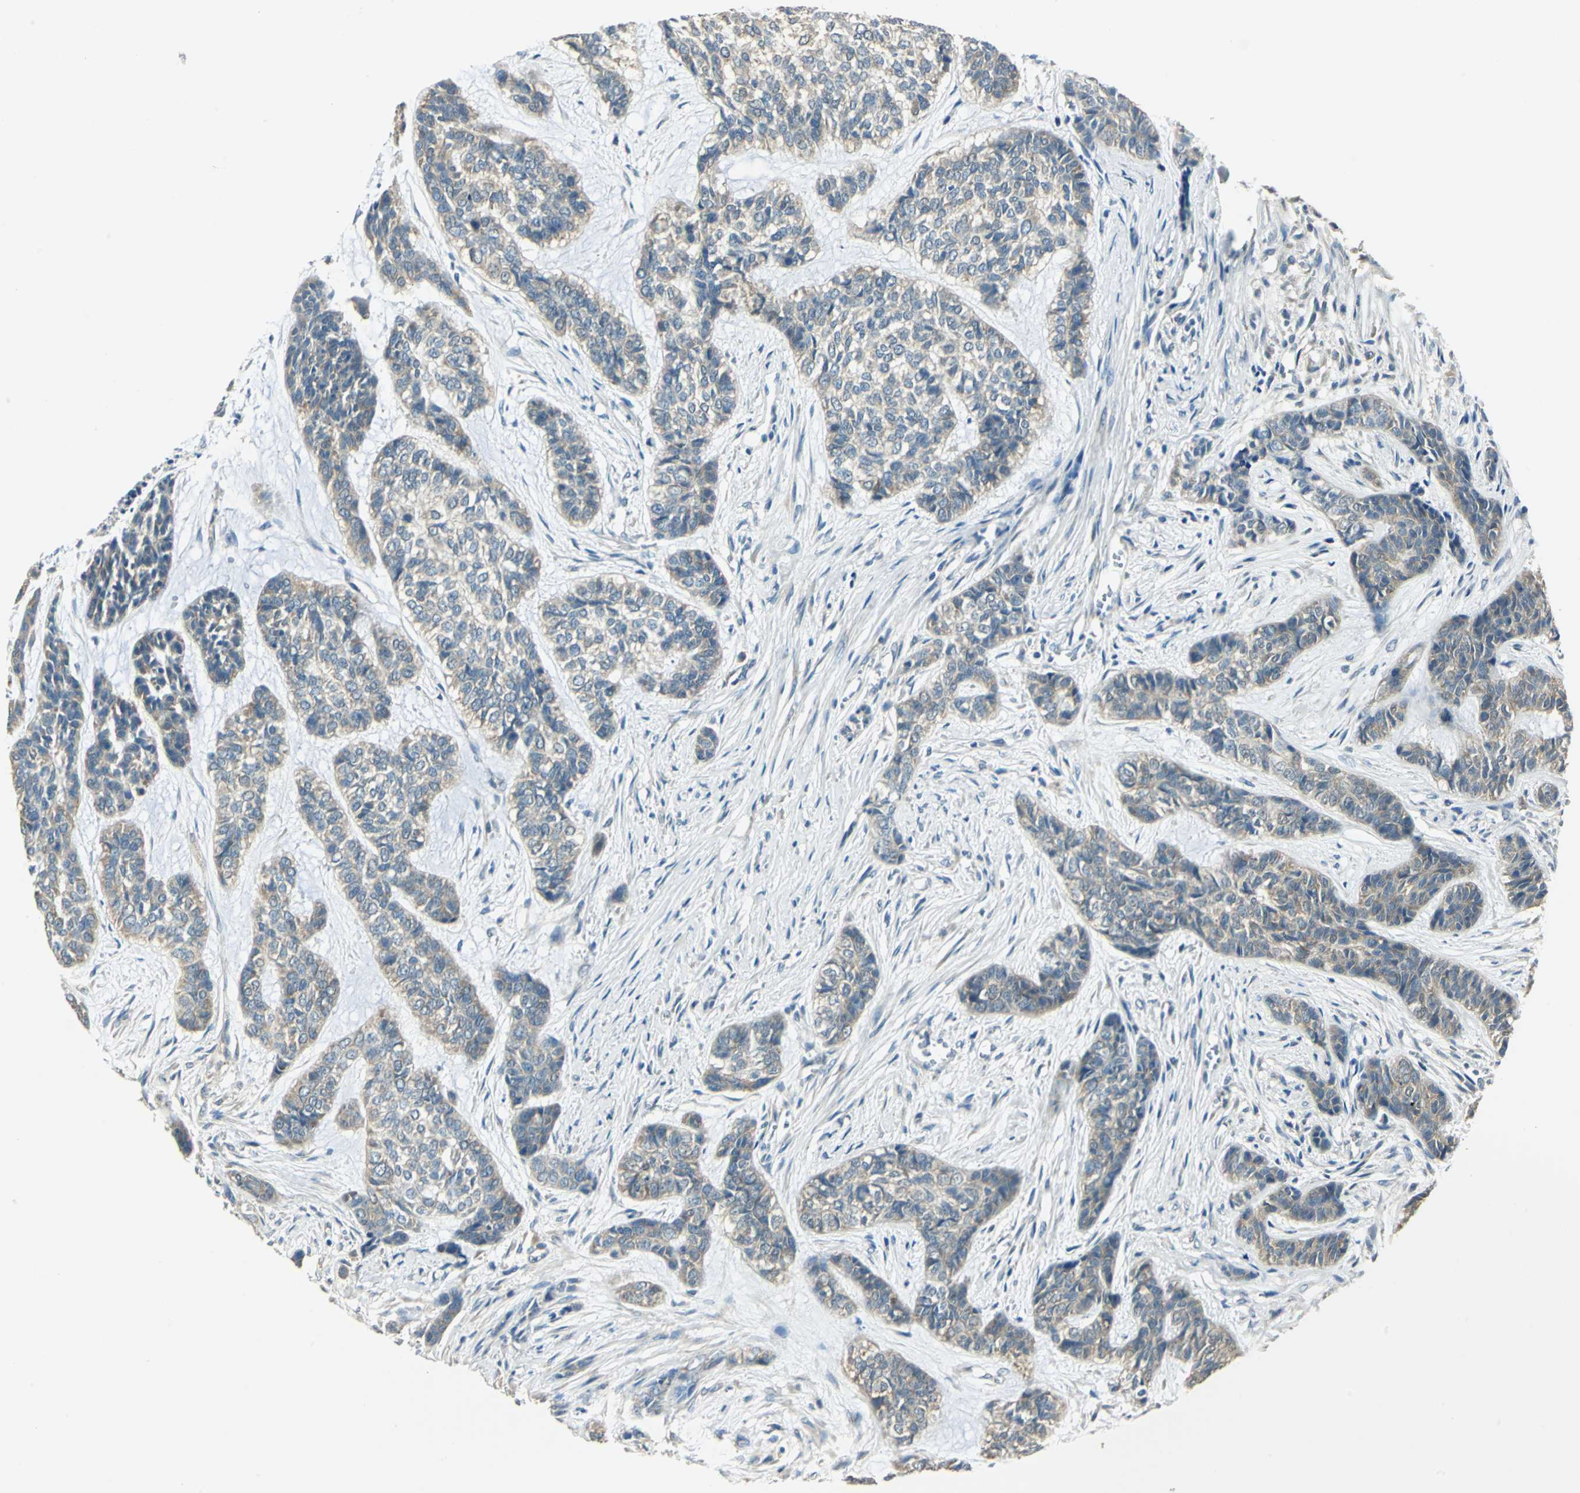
{"staining": {"intensity": "moderate", "quantity": "25%-75%", "location": "cytoplasmic/membranous"}, "tissue": "skin cancer", "cell_type": "Tumor cells", "image_type": "cancer", "snomed": [{"axis": "morphology", "description": "Basal cell carcinoma"}, {"axis": "topography", "description": "Skin"}], "caption": "Tumor cells show medium levels of moderate cytoplasmic/membranous expression in about 25%-75% of cells in skin cancer.", "gene": "SHC2", "patient": {"sex": "female", "age": 64}}